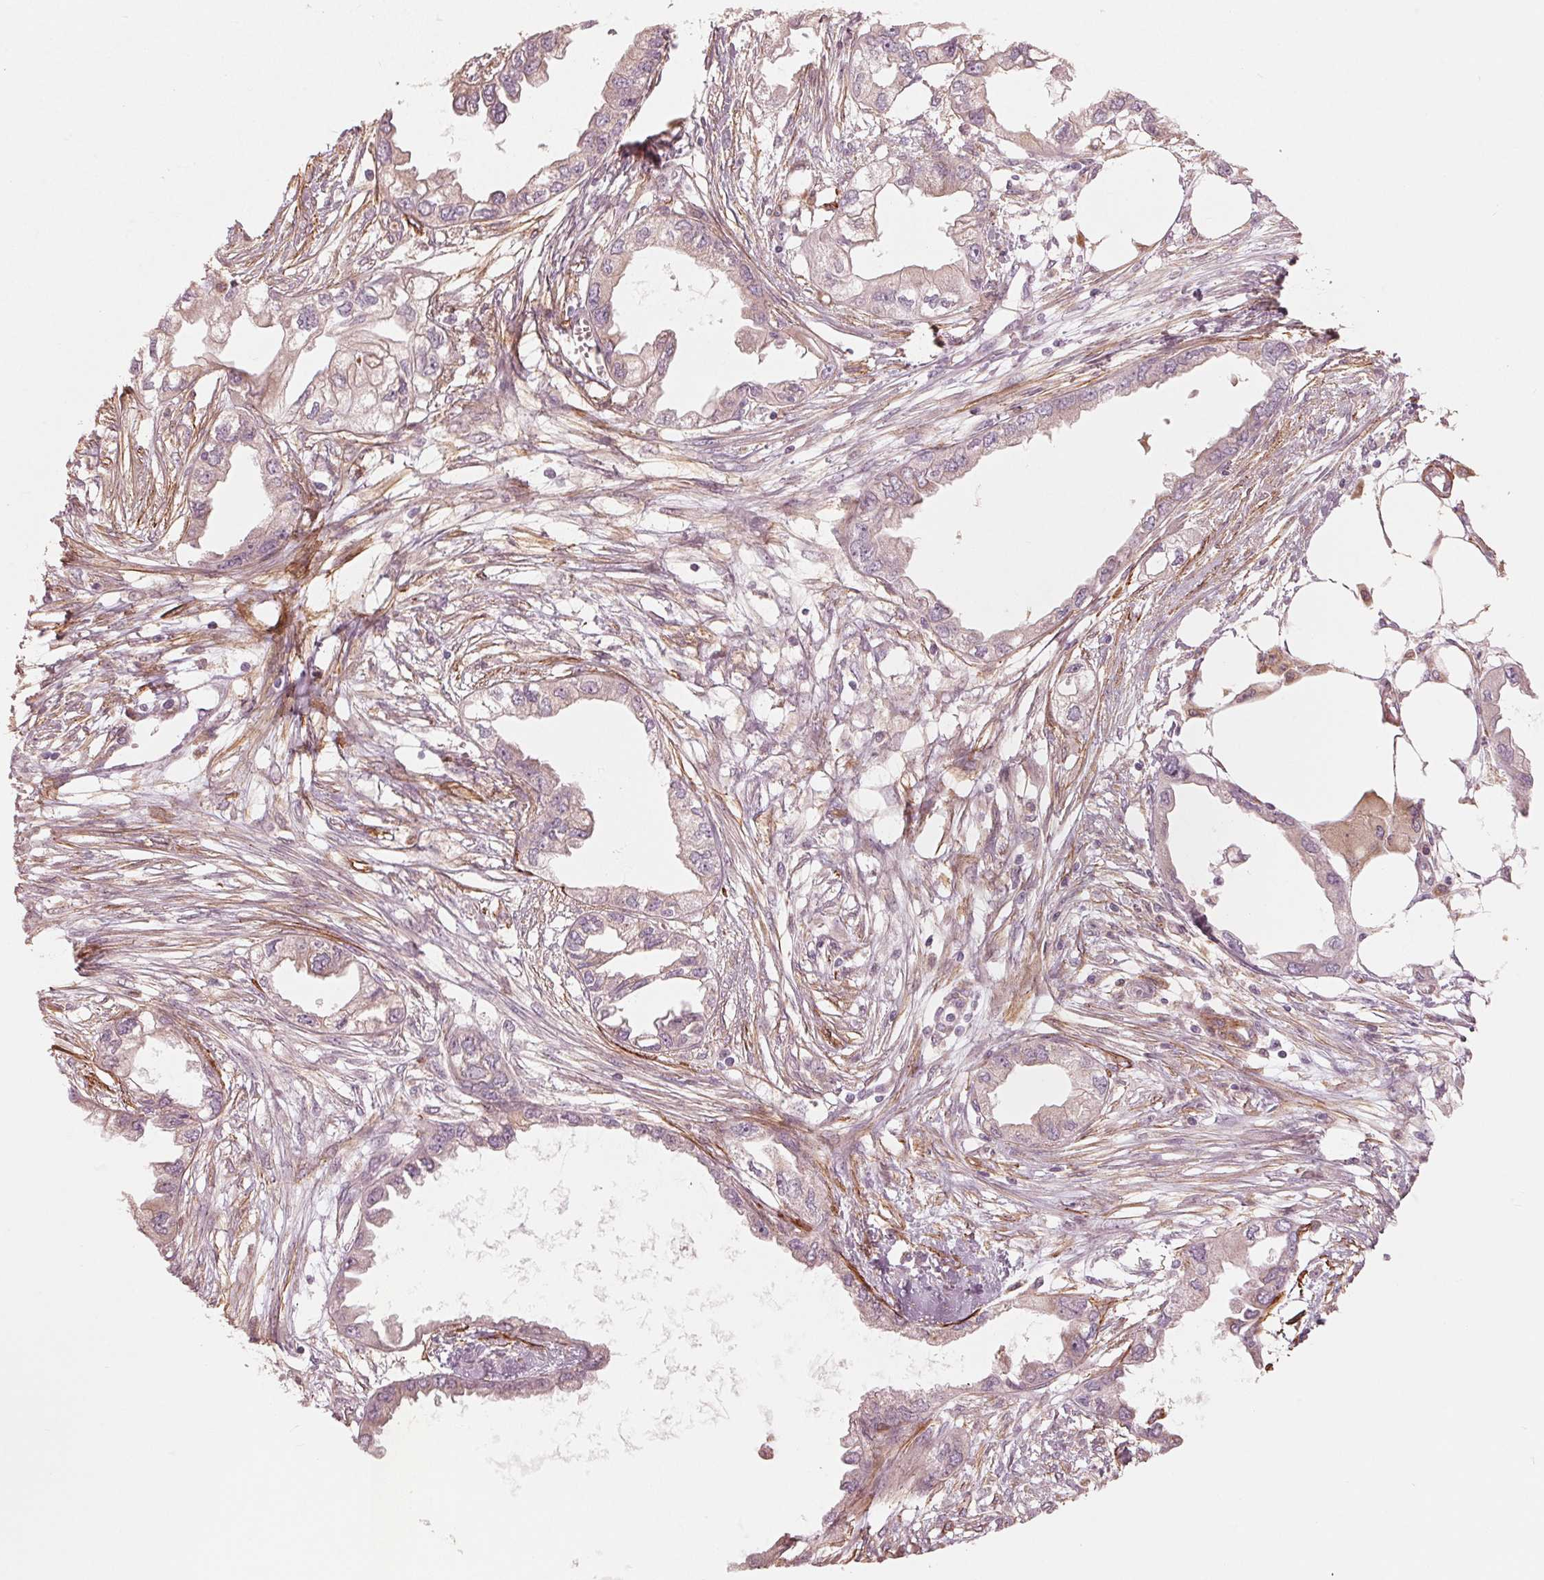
{"staining": {"intensity": "weak", "quantity": "25%-75%", "location": "cytoplasmic/membranous"}, "tissue": "endometrial cancer", "cell_type": "Tumor cells", "image_type": "cancer", "snomed": [{"axis": "morphology", "description": "Adenocarcinoma, NOS"}, {"axis": "morphology", "description": "Adenocarcinoma, metastatic, NOS"}, {"axis": "topography", "description": "Adipose tissue"}, {"axis": "topography", "description": "Endometrium"}], "caption": "The immunohistochemical stain highlights weak cytoplasmic/membranous staining in tumor cells of adenocarcinoma (endometrial) tissue. (IHC, brightfield microscopy, high magnification).", "gene": "MIER3", "patient": {"sex": "female", "age": 67}}